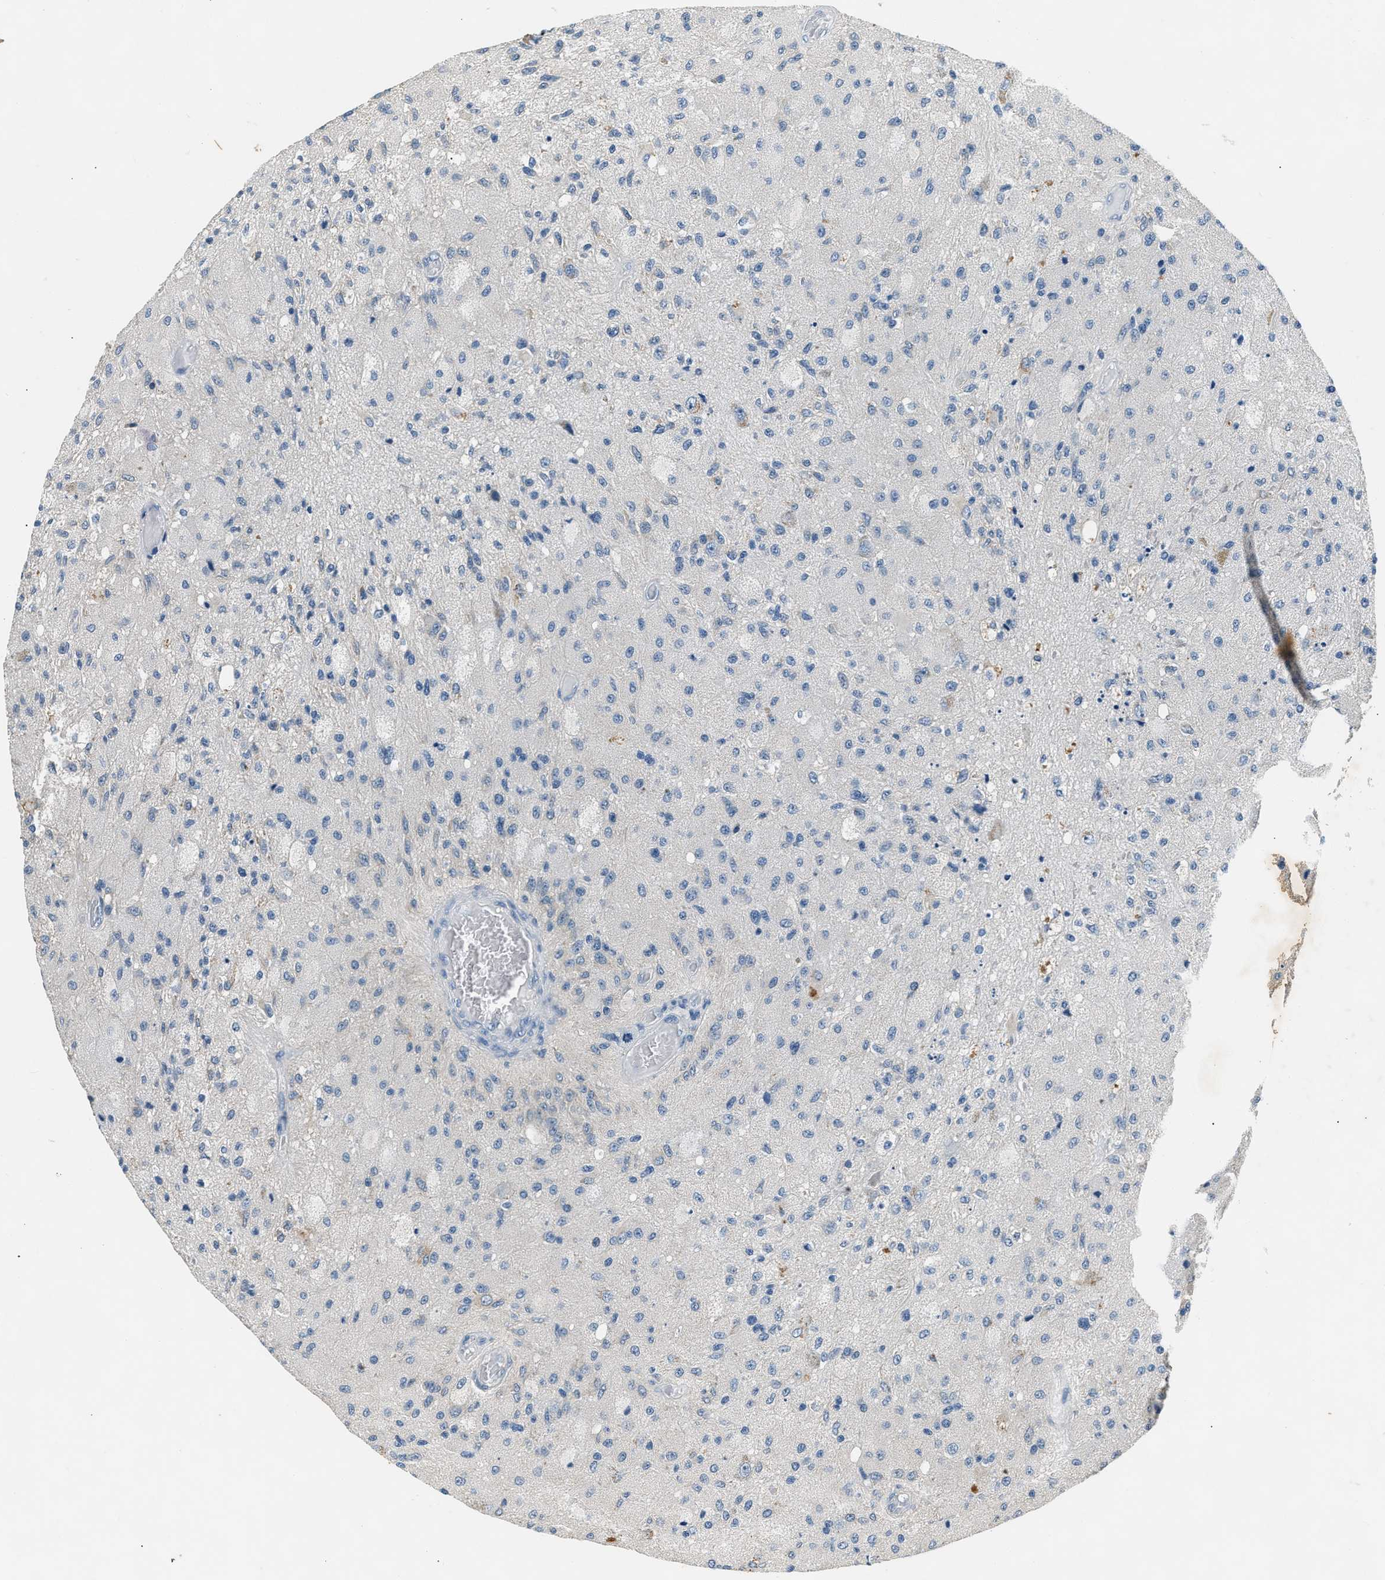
{"staining": {"intensity": "negative", "quantity": "none", "location": "none"}, "tissue": "glioma", "cell_type": "Tumor cells", "image_type": "cancer", "snomed": [{"axis": "morphology", "description": "Normal tissue, NOS"}, {"axis": "morphology", "description": "Glioma, malignant, High grade"}, {"axis": "topography", "description": "Cerebral cortex"}], "caption": "Malignant glioma (high-grade) stained for a protein using immunohistochemistry (IHC) demonstrates no expression tumor cells.", "gene": "INHA", "patient": {"sex": "male", "age": 77}}